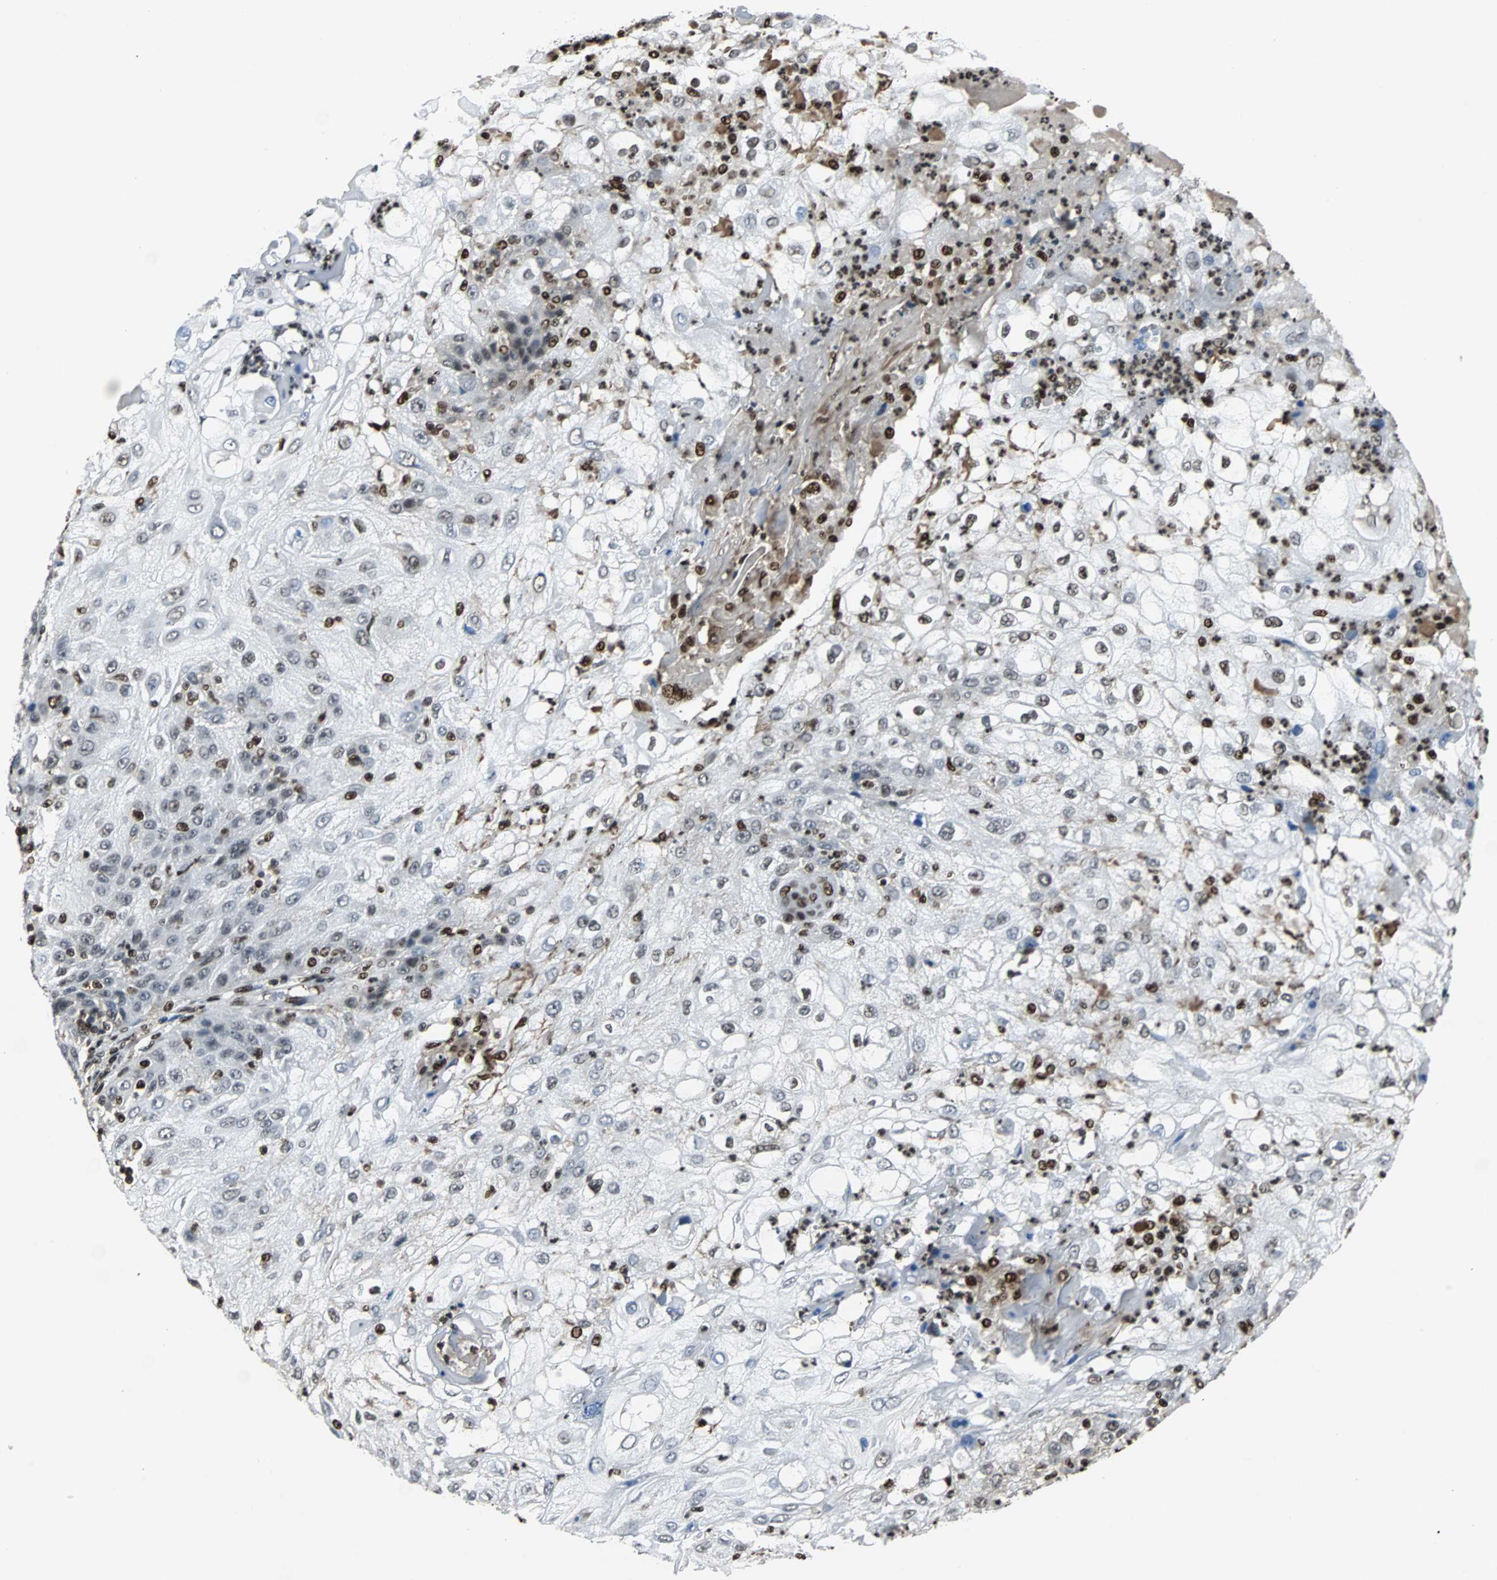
{"staining": {"intensity": "weak", "quantity": "<25%", "location": "nuclear"}, "tissue": "skin cancer", "cell_type": "Tumor cells", "image_type": "cancer", "snomed": [{"axis": "morphology", "description": "Normal tissue, NOS"}, {"axis": "morphology", "description": "Squamous cell carcinoma, NOS"}, {"axis": "topography", "description": "Skin"}], "caption": "This histopathology image is of skin cancer stained with IHC to label a protein in brown with the nuclei are counter-stained blue. There is no expression in tumor cells.", "gene": "XRCC4", "patient": {"sex": "female", "age": 83}}